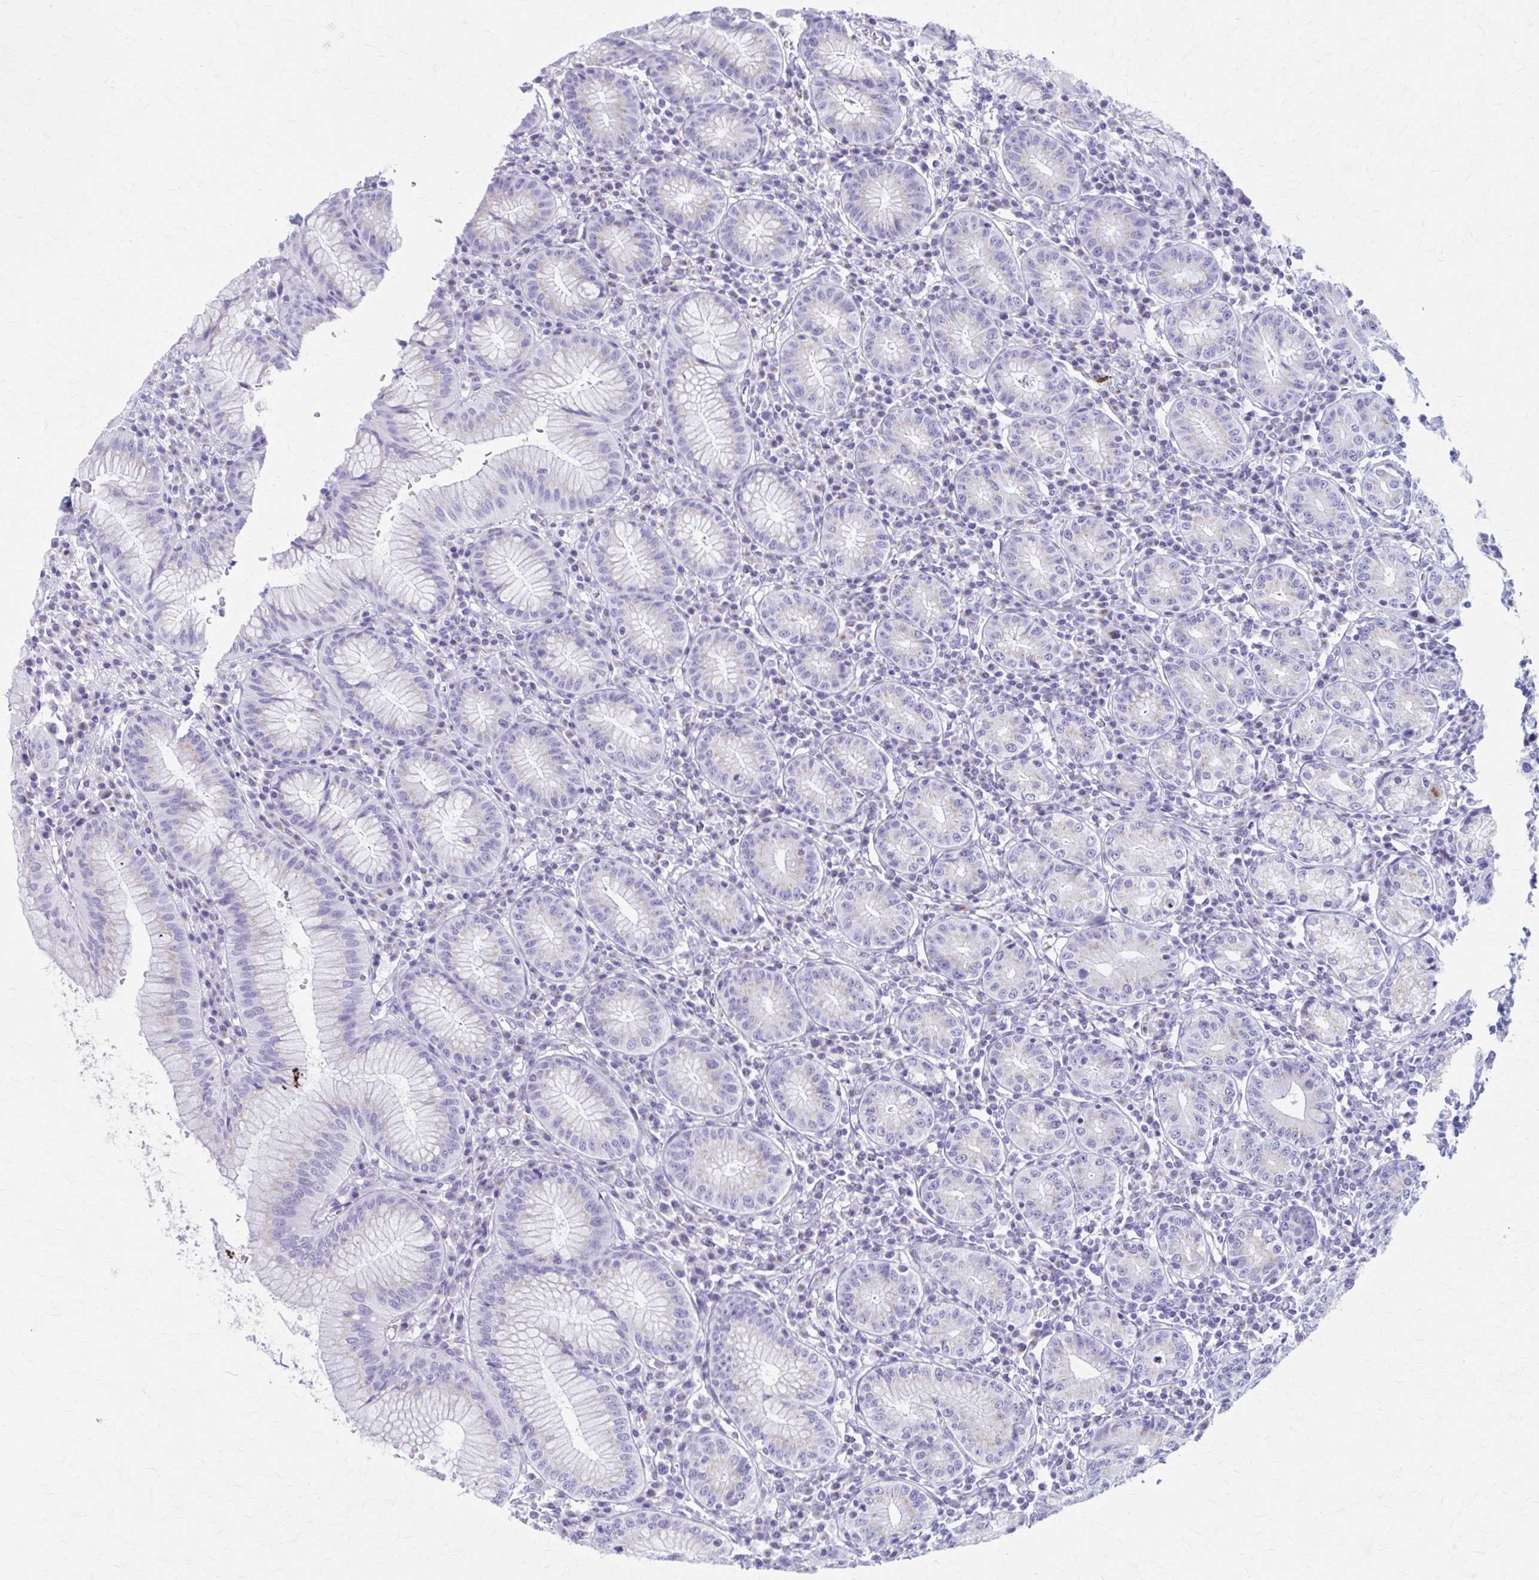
{"staining": {"intensity": "strong", "quantity": "<25%", "location": "cytoplasmic/membranous"}, "tissue": "stomach", "cell_type": "Glandular cells", "image_type": "normal", "snomed": [{"axis": "morphology", "description": "Normal tissue, NOS"}, {"axis": "topography", "description": "Stomach"}], "caption": "Immunohistochemical staining of normal stomach displays medium levels of strong cytoplasmic/membranous expression in about <25% of glandular cells. (DAB IHC with brightfield microscopy, high magnification).", "gene": "KCNE2", "patient": {"sex": "male", "age": 55}}